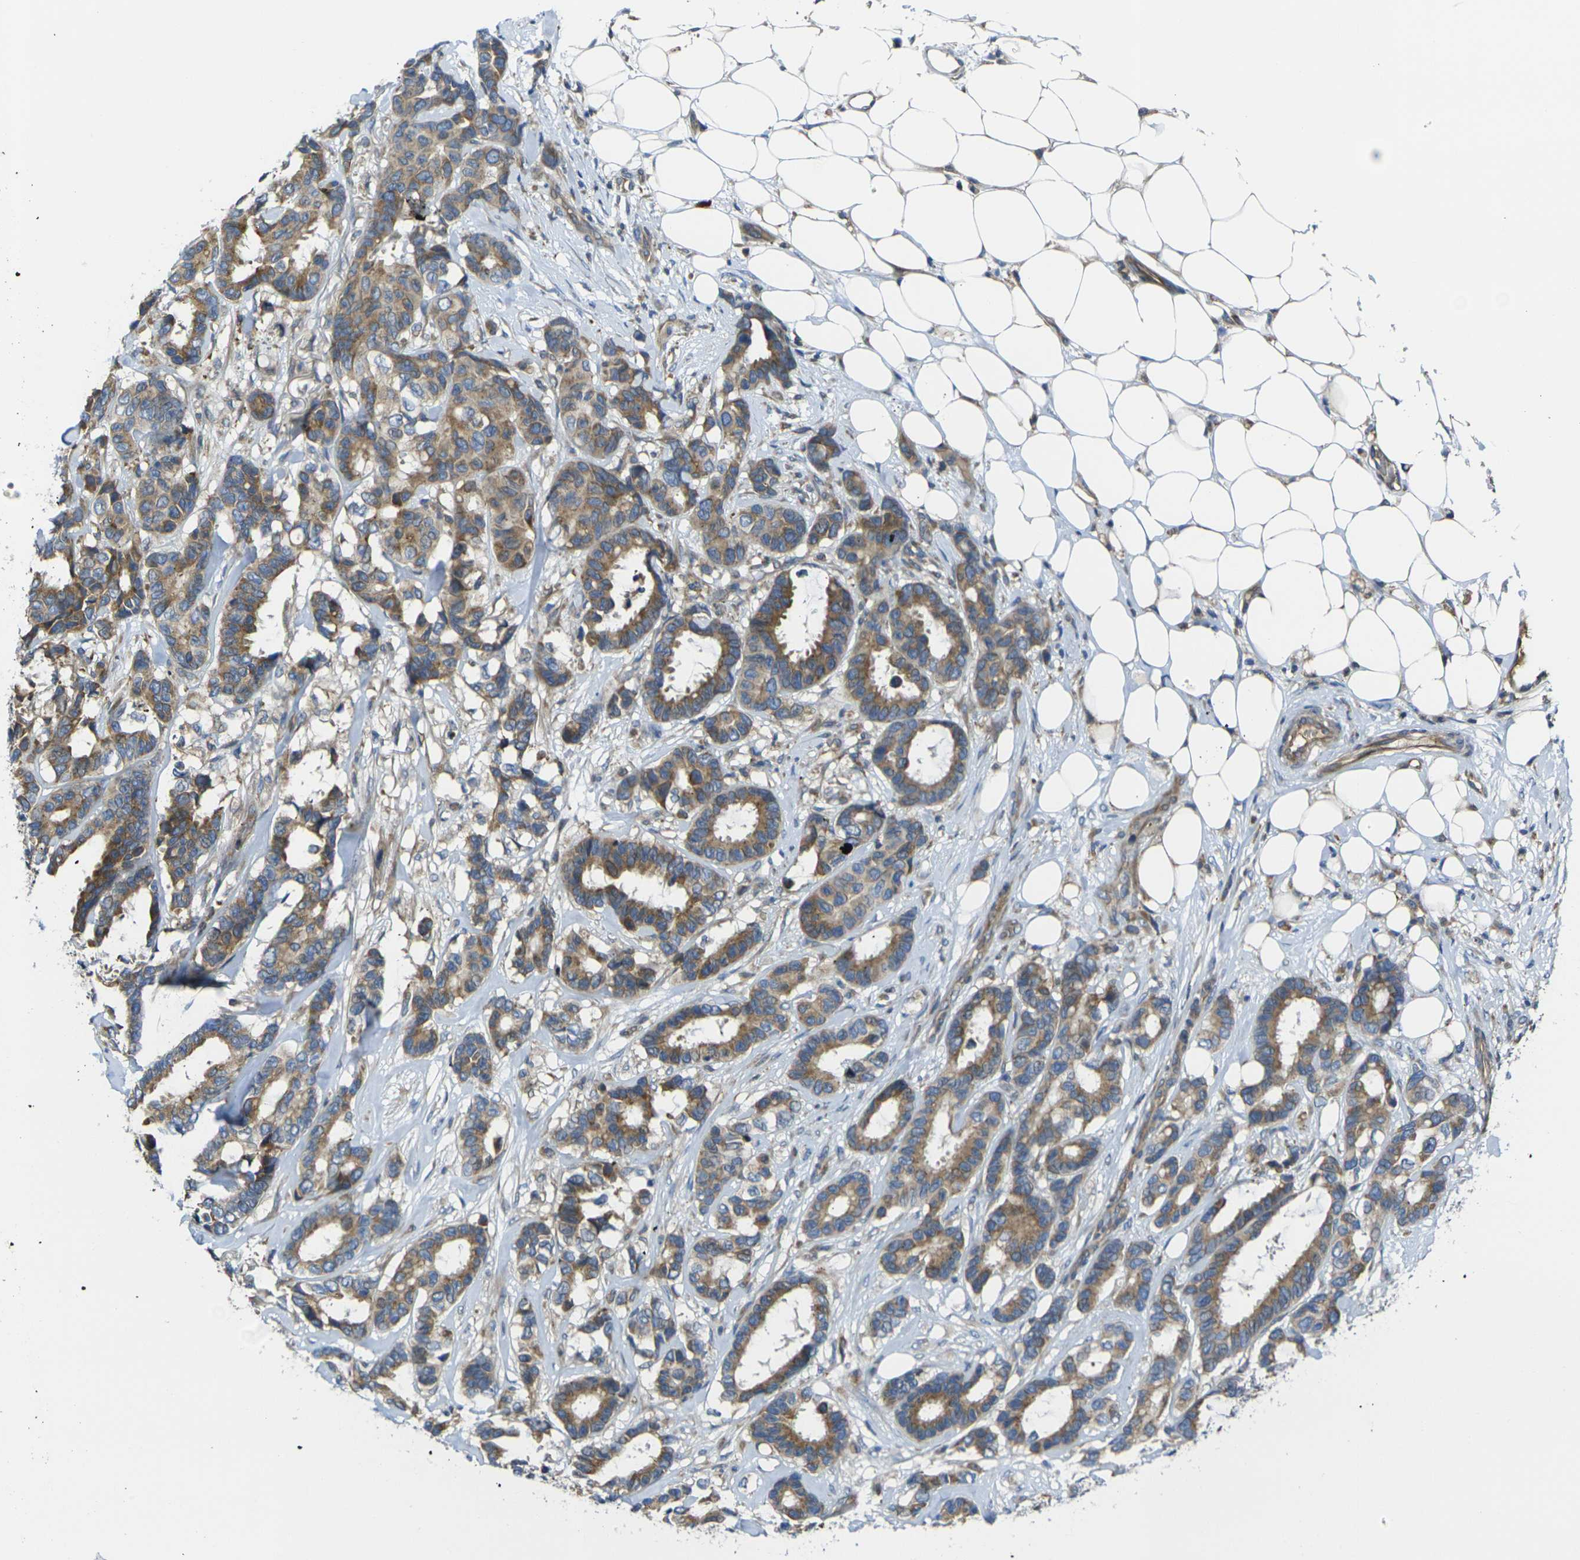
{"staining": {"intensity": "moderate", "quantity": ">75%", "location": "cytoplasmic/membranous"}, "tissue": "breast cancer", "cell_type": "Tumor cells", "image_type": "cancer", "snomed": [{"axis": "morphology", "description": "Duct carcinoma"}, {"axis": "topography", "description": "Breast"}], "caption": "Immunohistochemistry micrograph of invasive ductal carcinoma (breast) stained for a protein (brown), which exhibits medium levels of moderate cytoplasmic/membranous expression in approximately >75% of tumor cells.", "gene": "FZD1", "patient": {"sex": "female", "age": 87}}